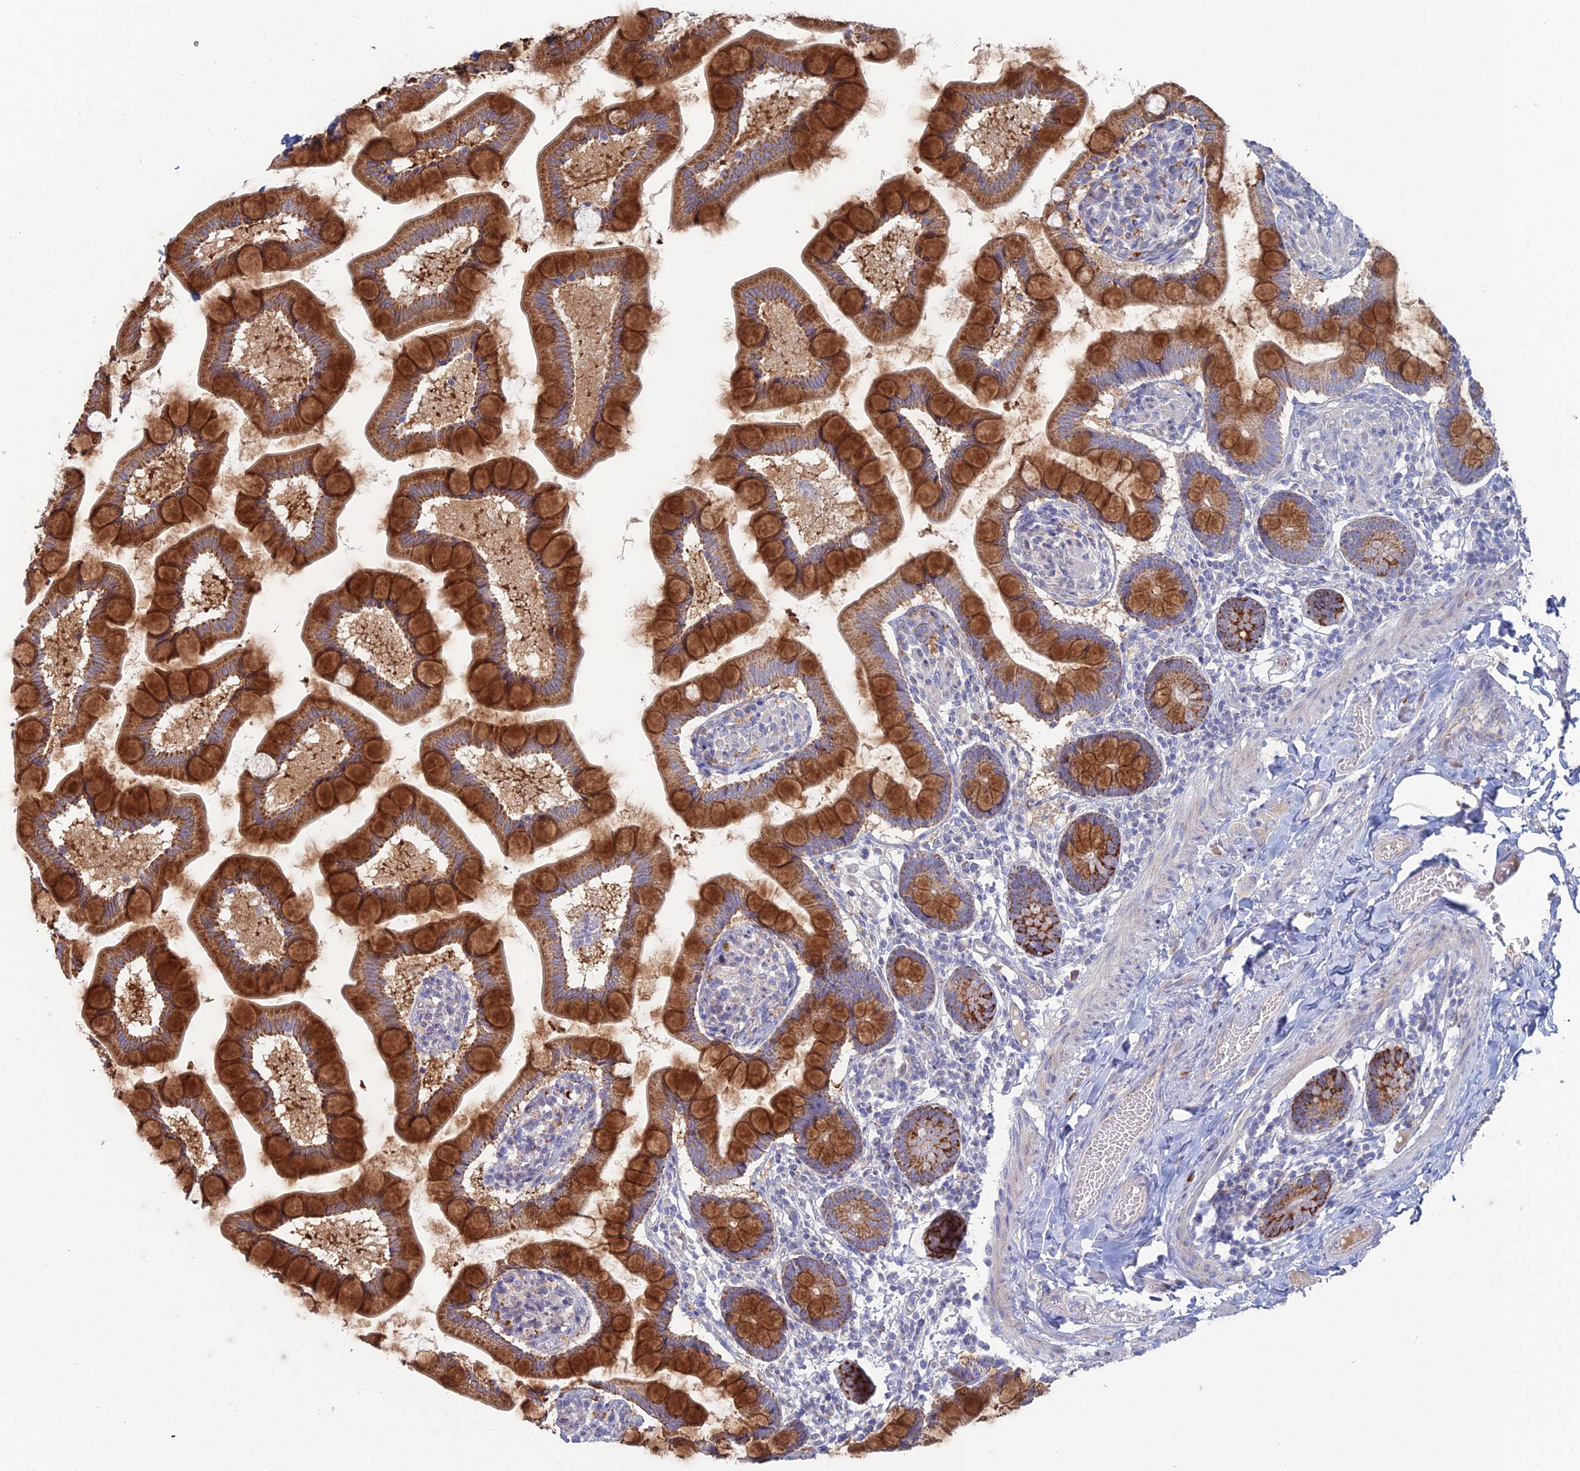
{"staining": {"intensity": "strong", "quantity": ">75%", "location": "cytoplasmic/membranous"}, "tissue": "small intestine", "cell_type": "Glandular cells", "image_type": "normal", "snomed": [{"axis": "morphology", "description": "Normal tissue, NOS"}, {"axis": "topography", "description": "Small intestine"}], "caption": "Immunohistochemistry (IHC) staining of unremarkable small intestine, which exhibits high levels of strong cytoplasmic/membranous positivity in about >75% of glandular cells indicating strong cytoplasmic/membranous protein expression. The staining was performed using DAB (3,3'-diaminobenzidine) (brown) for protein detection and nuclei were counterstained in hematoxylin (blue).", "gene": "ARL16", "patient": {"sex": "male", "age": 41}}